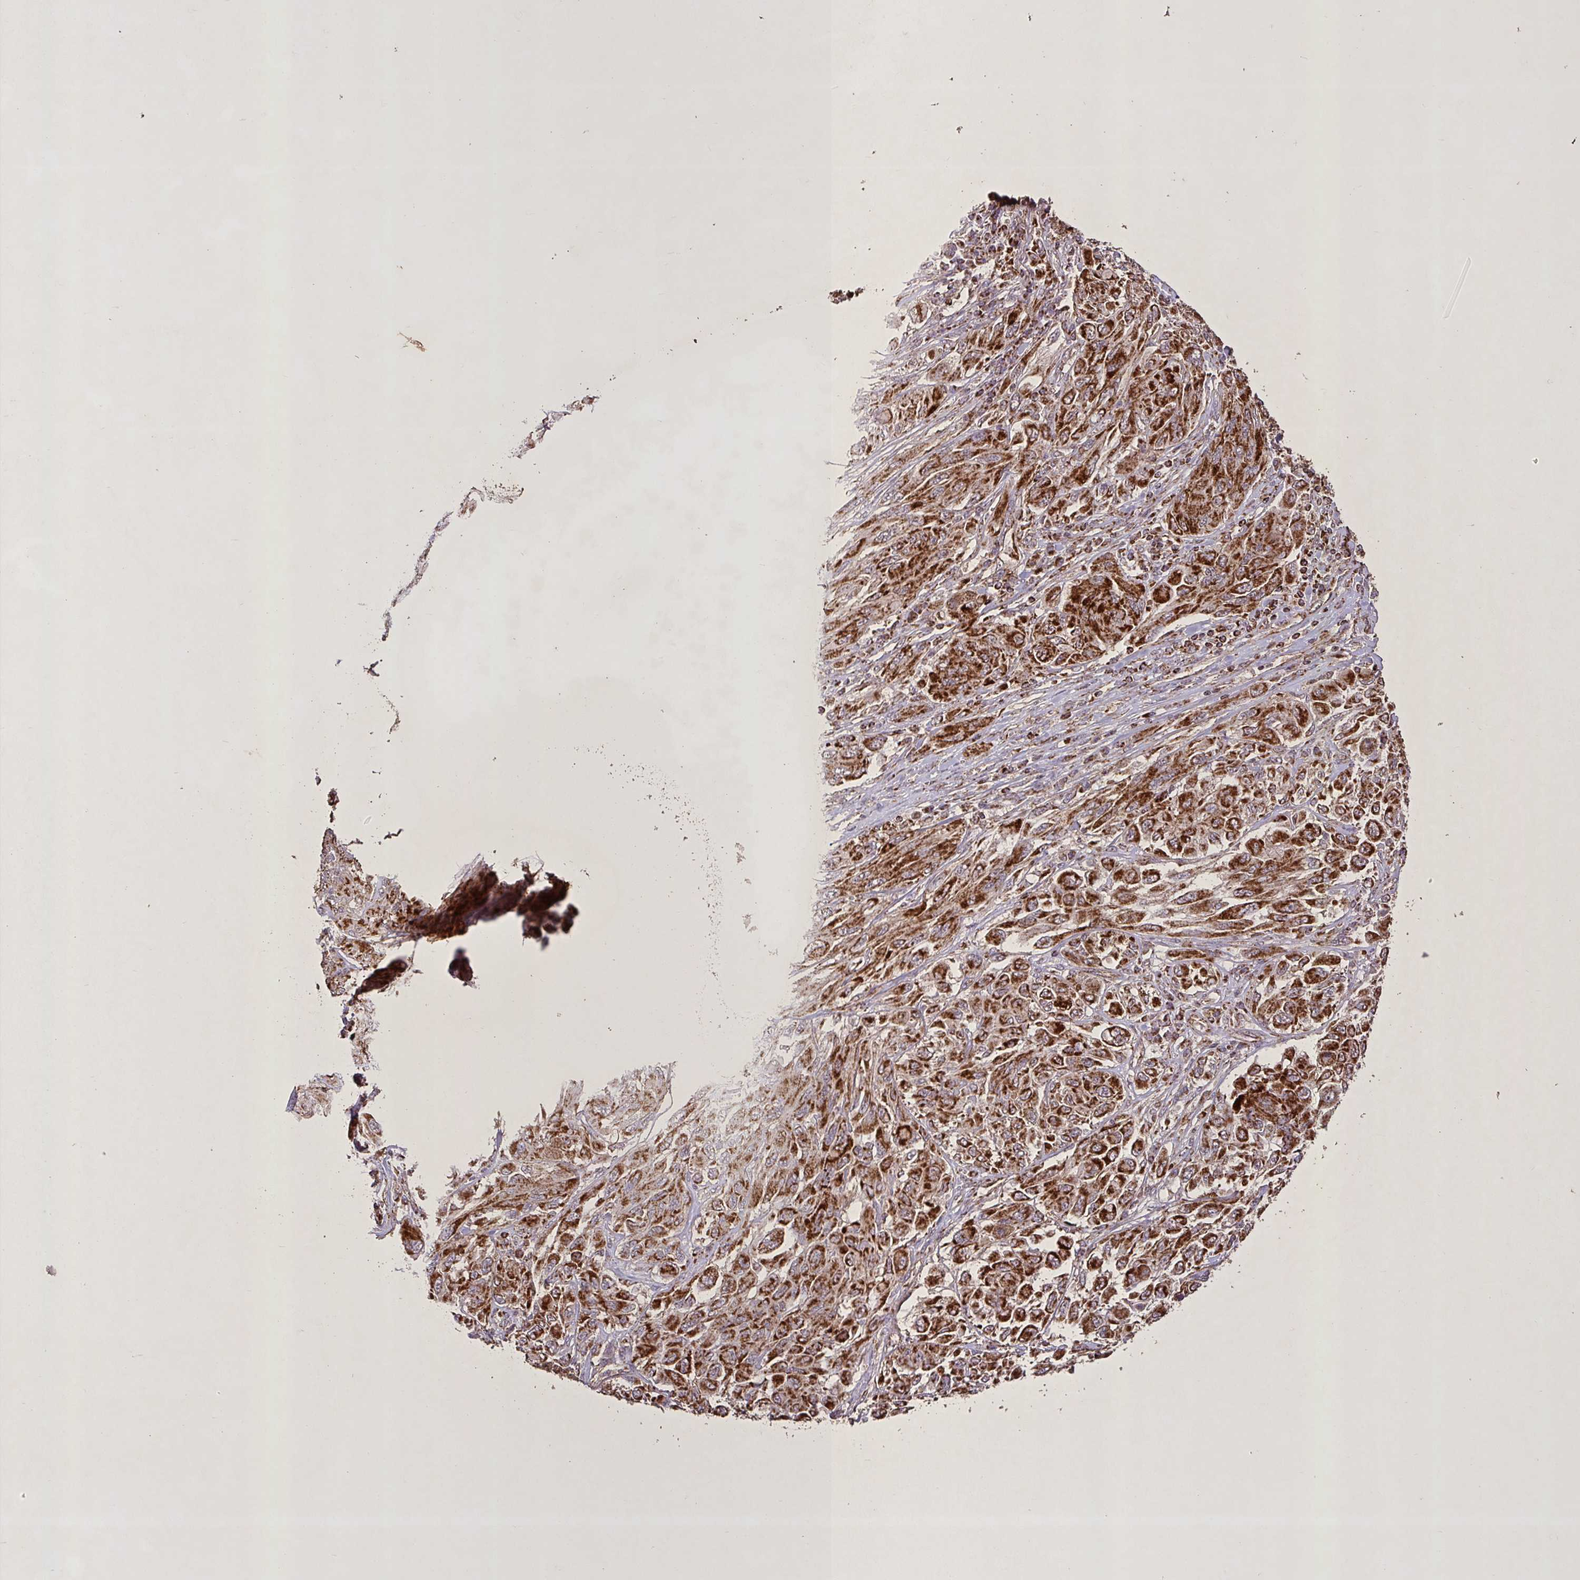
{"staining": {"intensity": "strong", "quantity": ">75%", "location": "cytoplasmic/membranous"}, "tissue": "melanoma", "cell_type": "Tumor cells", "image_type": "cancer", "snomed": [{"axis": "morphology", "description": "Malignant melanoma, NOS"}, {"axis": "topography", "description": "Skin"}], "caption": "This photomicrograph exhibits IHC staining of melanoma, with high strong cytoplasmic/membranous staining in approximately >75% of tumor cells.", "gene": "AGK", "patient": {"sex": "female", "age": 91}}